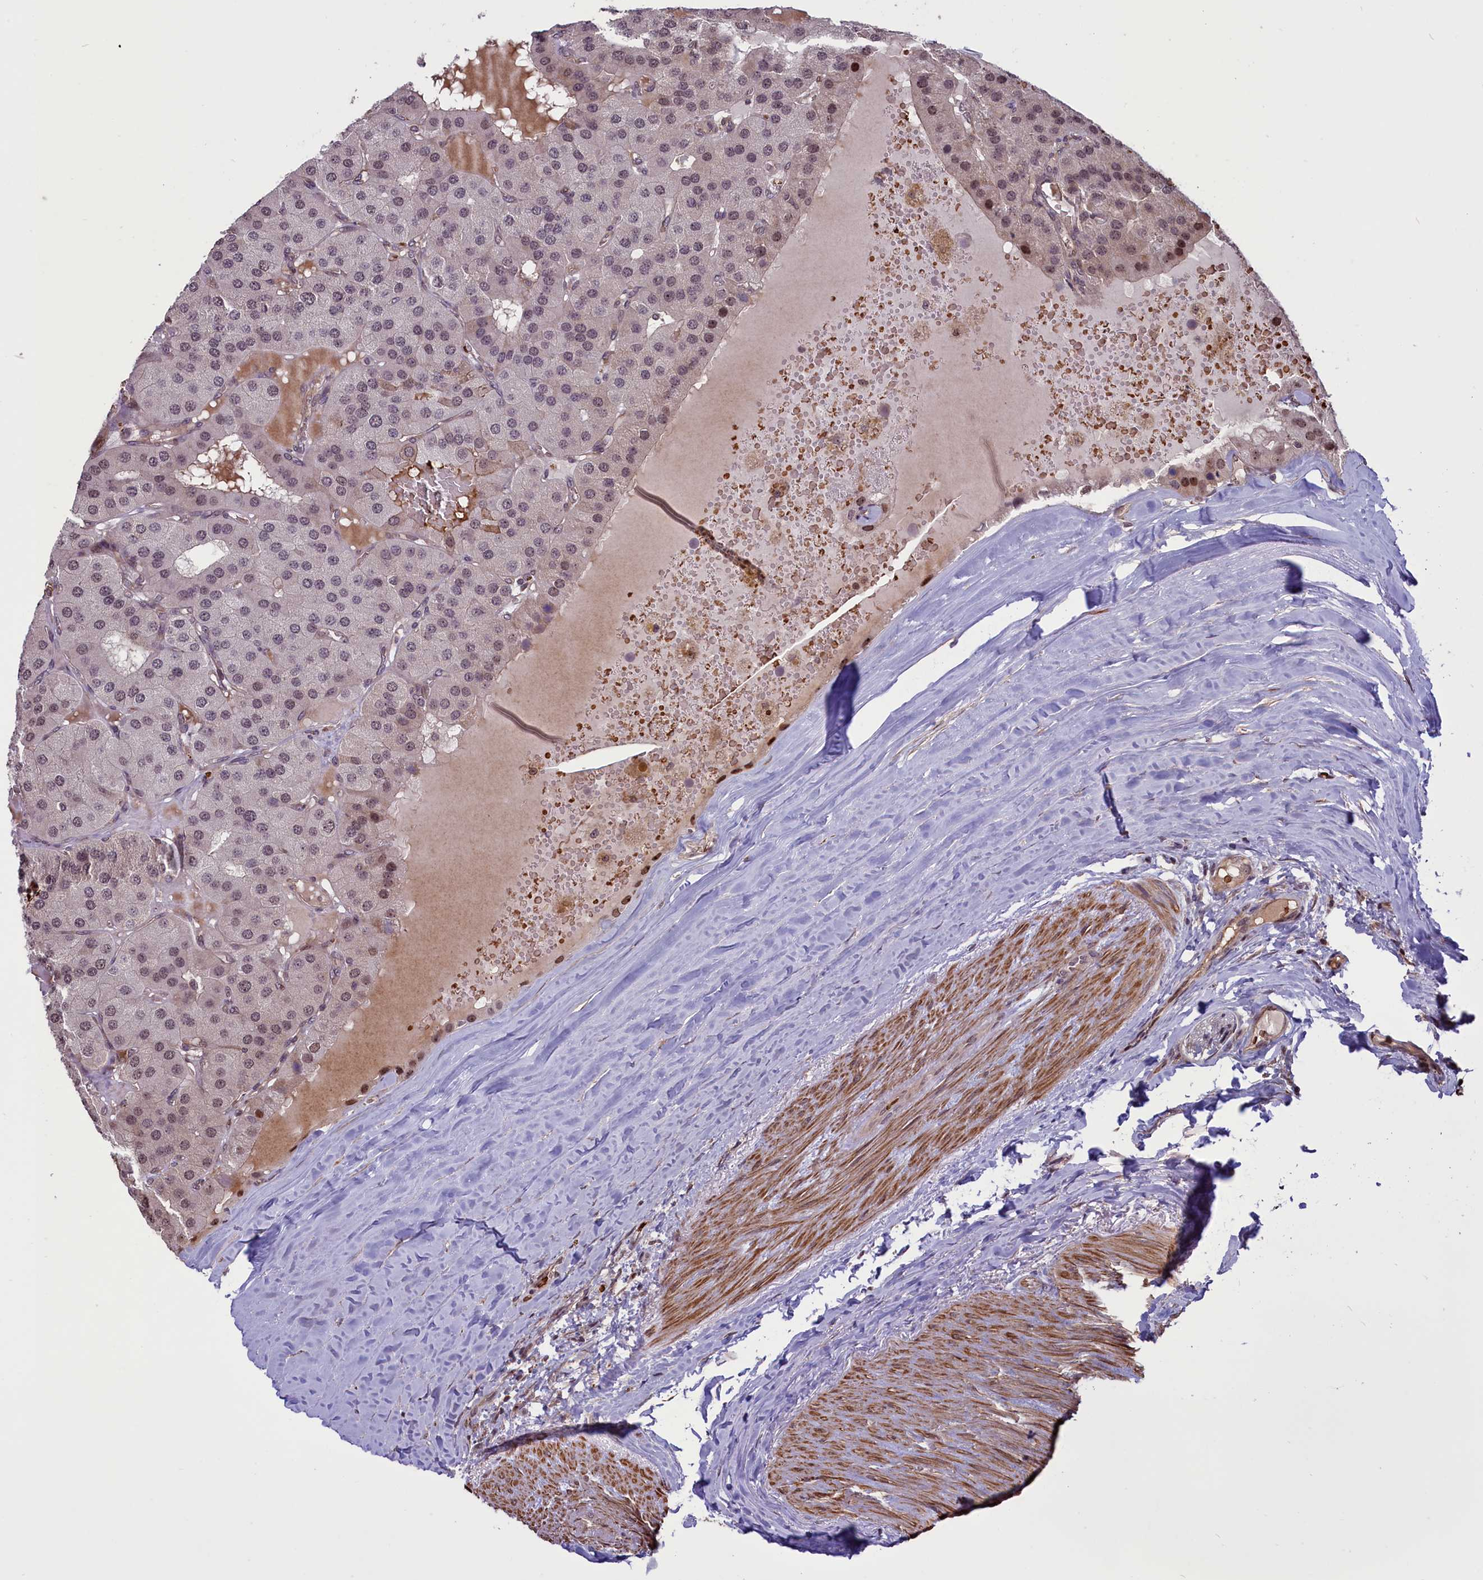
{"staining": {"intensity": "weak", "quantity": ">75%", "location": "nuclear"}, "tissue": "parathyroid gland", "cell_type": "Glandular cells", "image_type": "normal", "snomed": [{"axis": "morphology", "description": "Normal tissue, NOS"}, {"axis": "morphology", "description": "Adenoma, NOS"}, {"axis": "topography", "description": "Parathyroid gland"}], "caption": "Protein analysis of unremarkable parathyroid gland exhibits weak nuclear expression in approximately >75% of glandular cells. Nuclei are stained in blue.", "gene": "SHFL", "patient": {"sex": "female", "age": 86}}